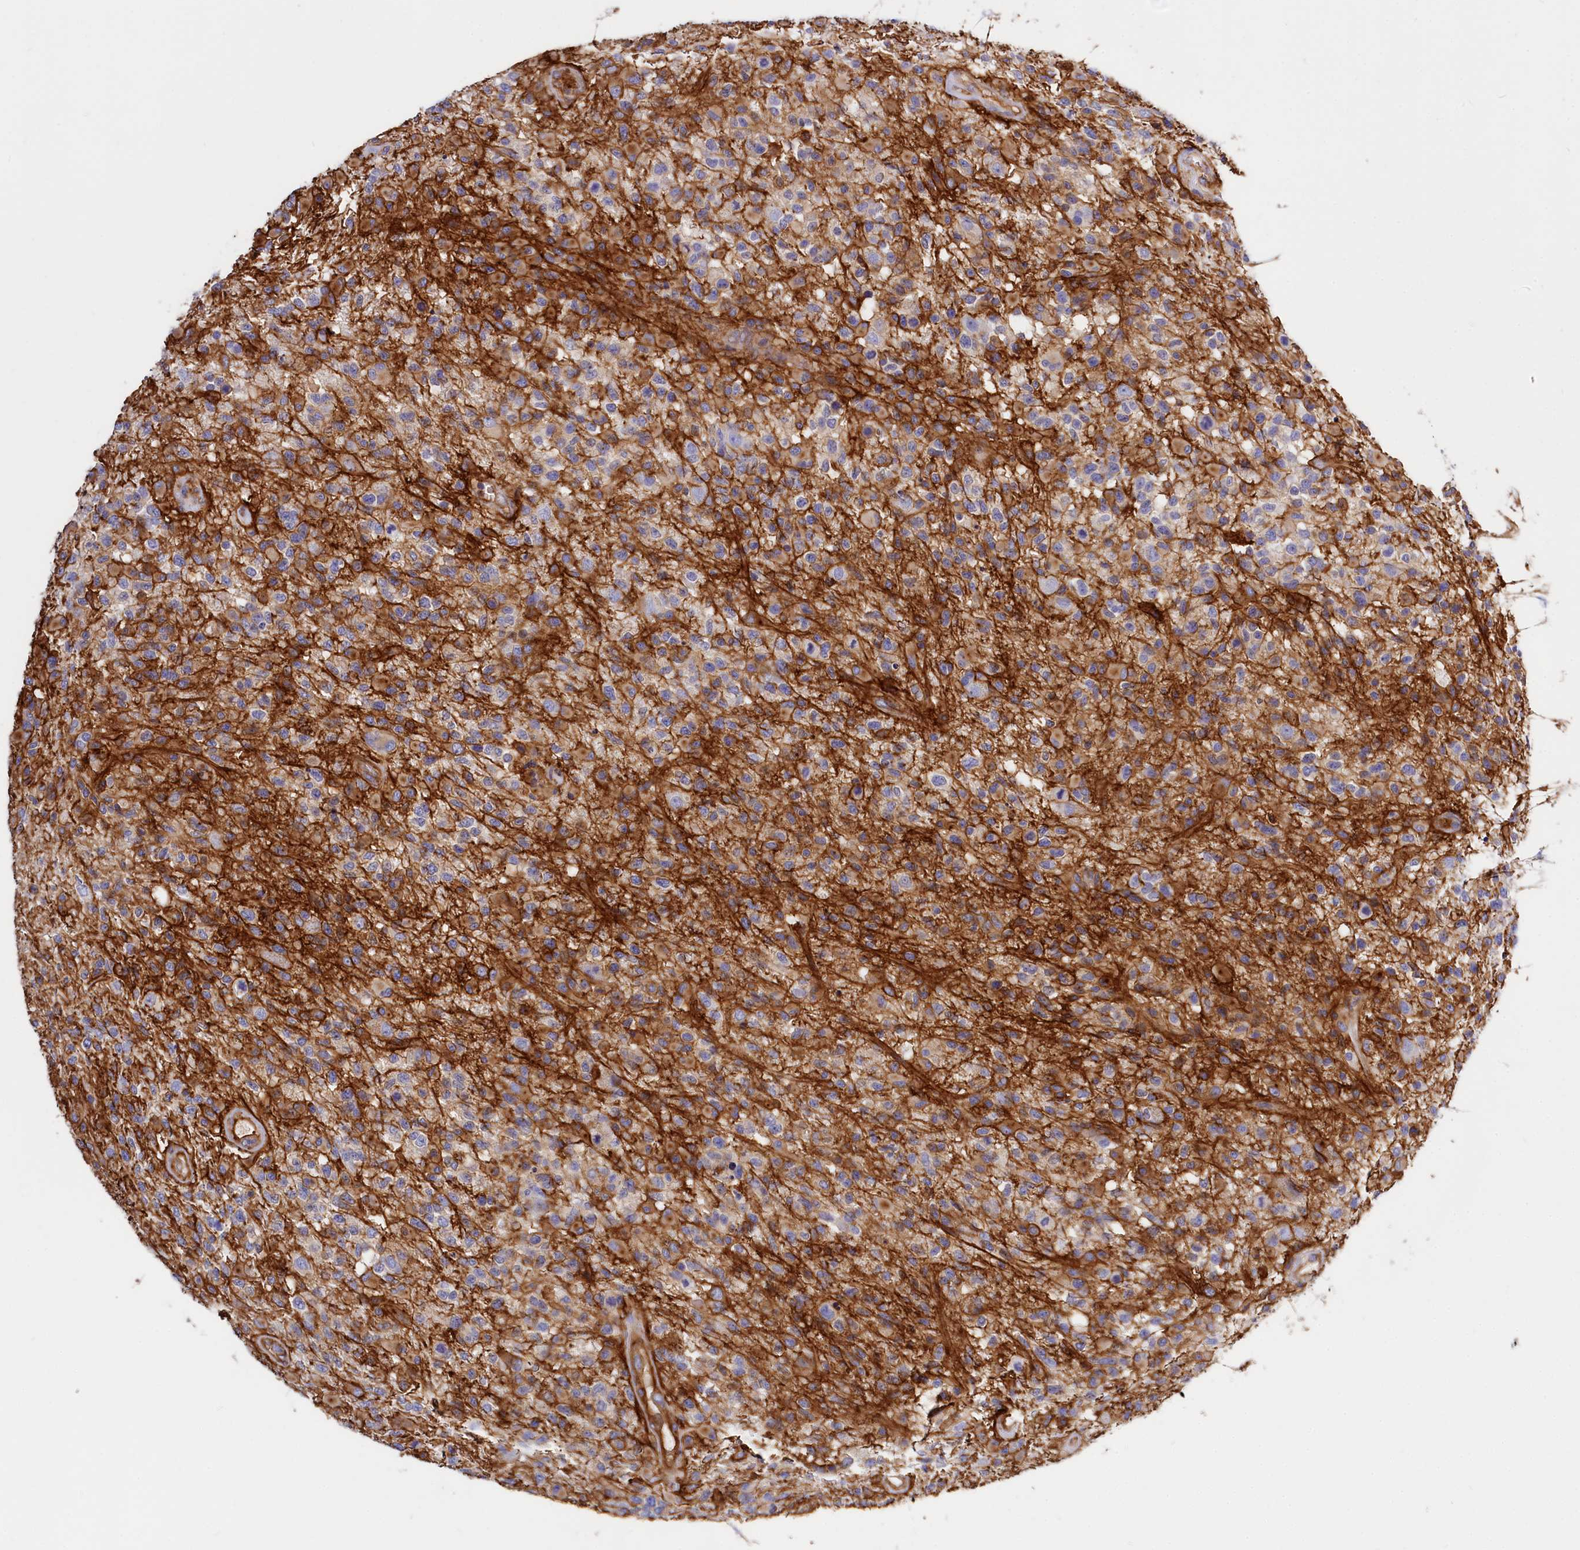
{"staining": {"intensity": "negative", "quantity": "none", "location": "none"}, "tissue": "glioma", "cell_type": "Tumor cells", "image_type": "cancer", "snomed": [{"axis": "morphology", "description": "Glioma, malignant, High grade"}, {"axis": "morphology", "description": "Glioblastoma, NOS"}, {"axis": "topography", "description": "Brain"}], "caption": "High magnification brightfield microscopy of glioma stained with DAB (3,3'-diaminobenzidine) (brown) and counterstained with hematoxylin (blue): tumor cells show no significant staining. Brightfield microscopy of IHC stained with DAB (3,3'-diaminobenzidine) (brown) and hematoxylin (blue), captured at high magnification.", "gene": "ANO6", "patient": {"sex": "male", "age": 60}}